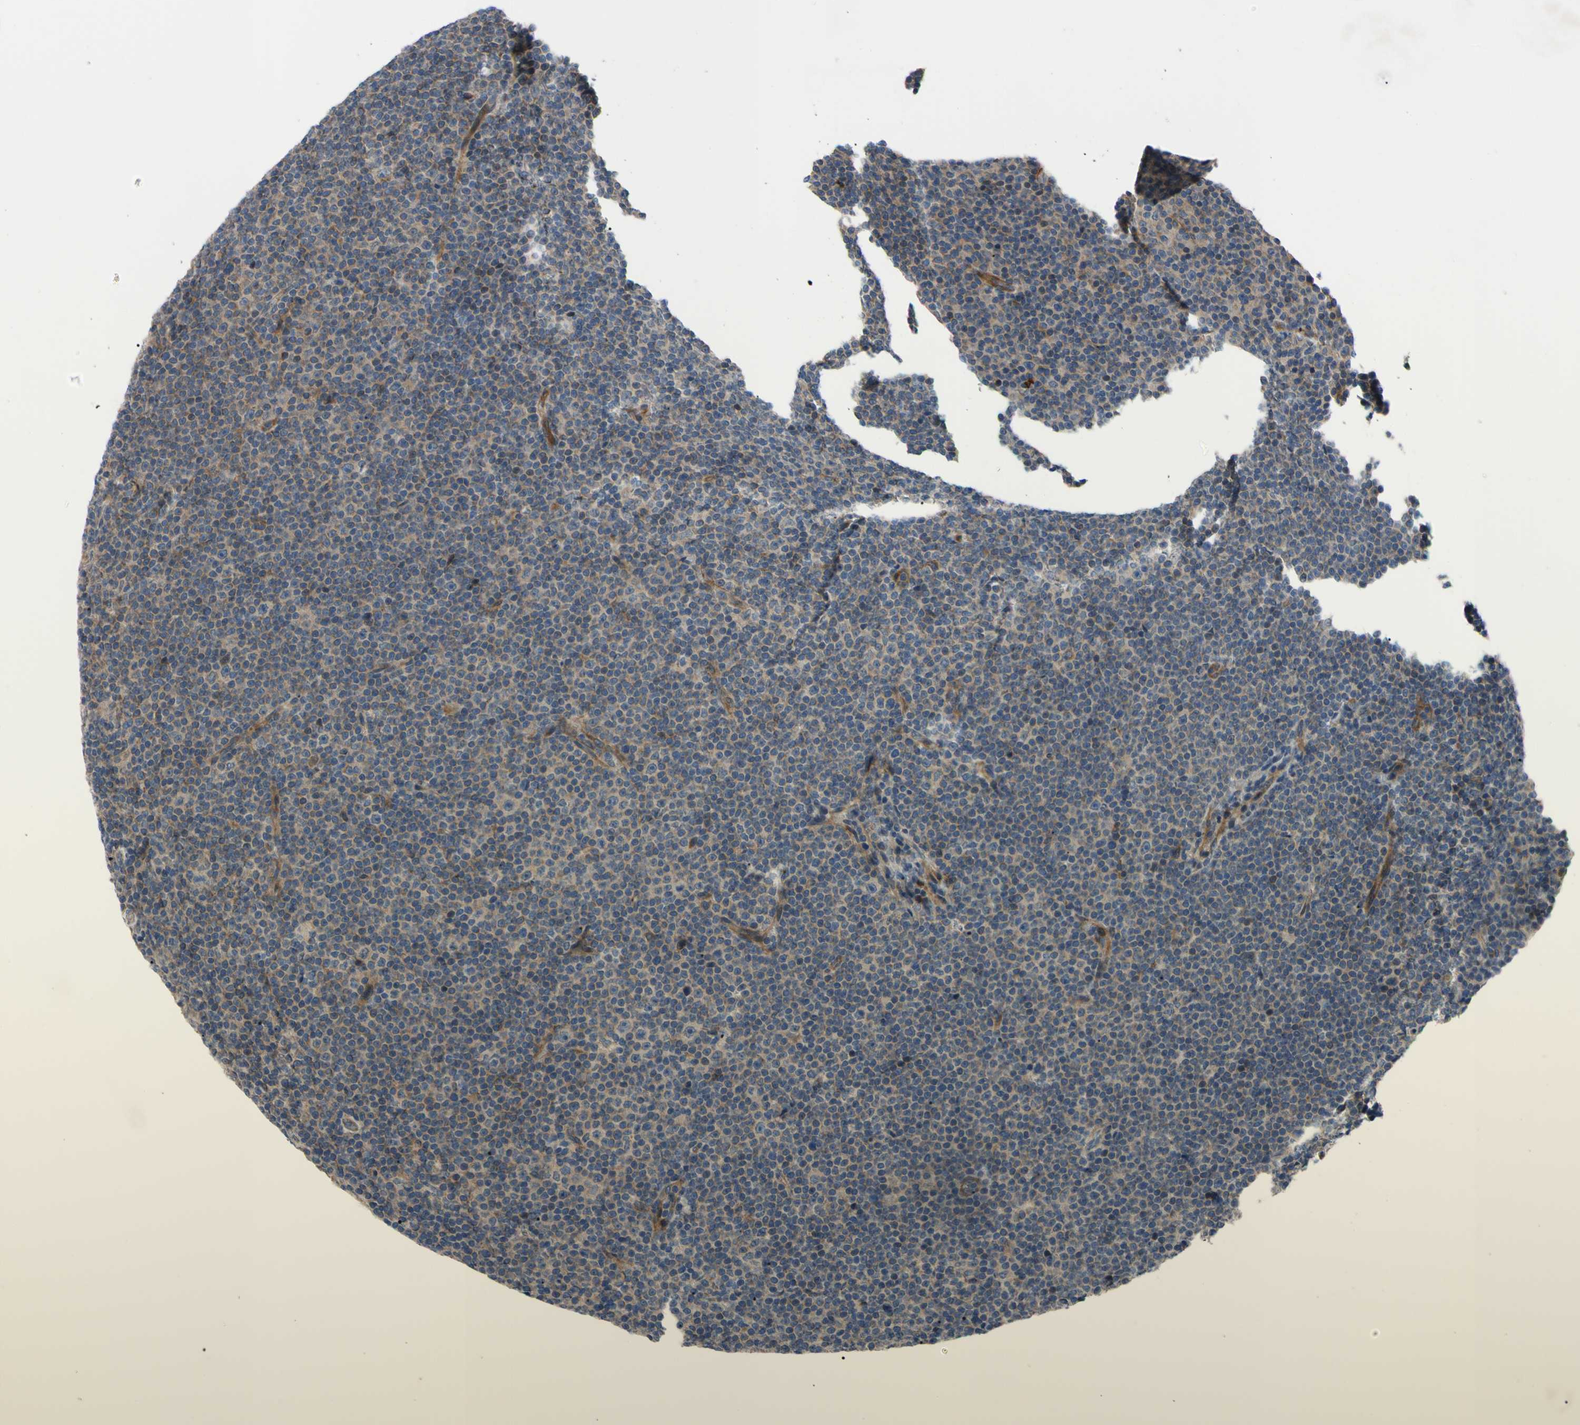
{"staining": {"intensity": "weak", "quantity": "25%-75%", "location": "cytoplasmic/membranous"}, "tissue": "lymphoma", "cell_type": "Tumor cells", "image_type": "cancer", "snomed": [{"axis": "morphology", "description": "Malignant lymphoma, non-Hodgkin's type, Low grade"}, {"axis": "topography", "description": "Lymph node"}], "caption": "The histopathology image exhibits staining of malignant lymphoma, non-Hodgkin's type (low-grade), revealing weak cytoplasmic/membranous protein staining (brown color) within tumor cells. (DAB (3,3'-diaminobenzidine) = brown stain, brightfield microscopy at high magnification).", "gene": "SVIL", "patient": {"sex": "female", "age": 67}}